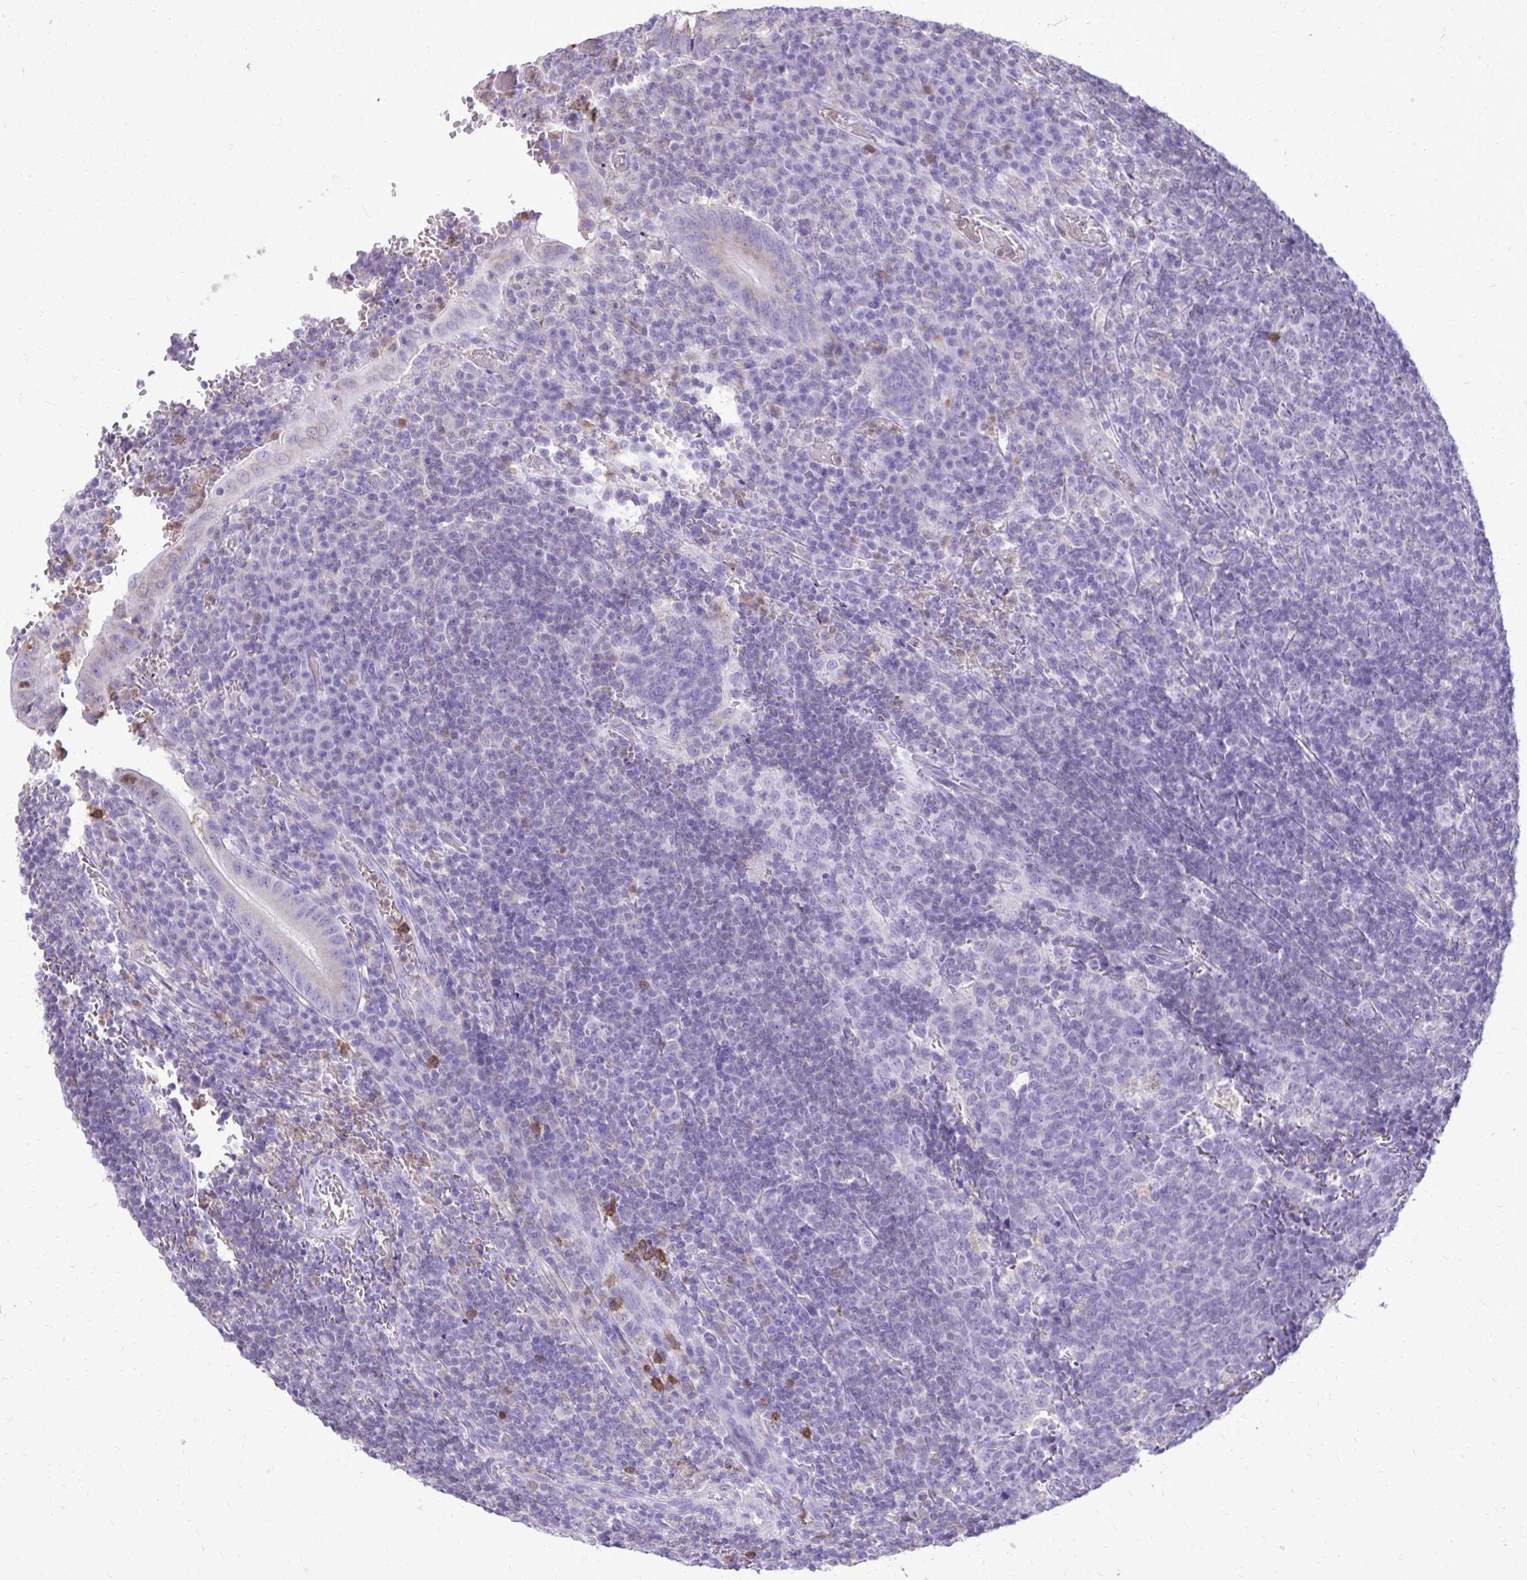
{"staining": {"intensity": "weak", "quantity": "<25%", "location": "cytoplasmic/membranous"}, "tissue": "appendix", "cell_type": "Glandular cells", "image_type": "normal", "snomed": [{"axis": "morphology", "description": "Normal tissue, NOS"}, {"axis": "topography", "description": "Appendix"}], "caption": "Unremarkable appendix was stained to show a protein in brown. There is no significant staining in glandular cells.", "gene": "CAT", "patient": {"sex": "male", "age": 18}}